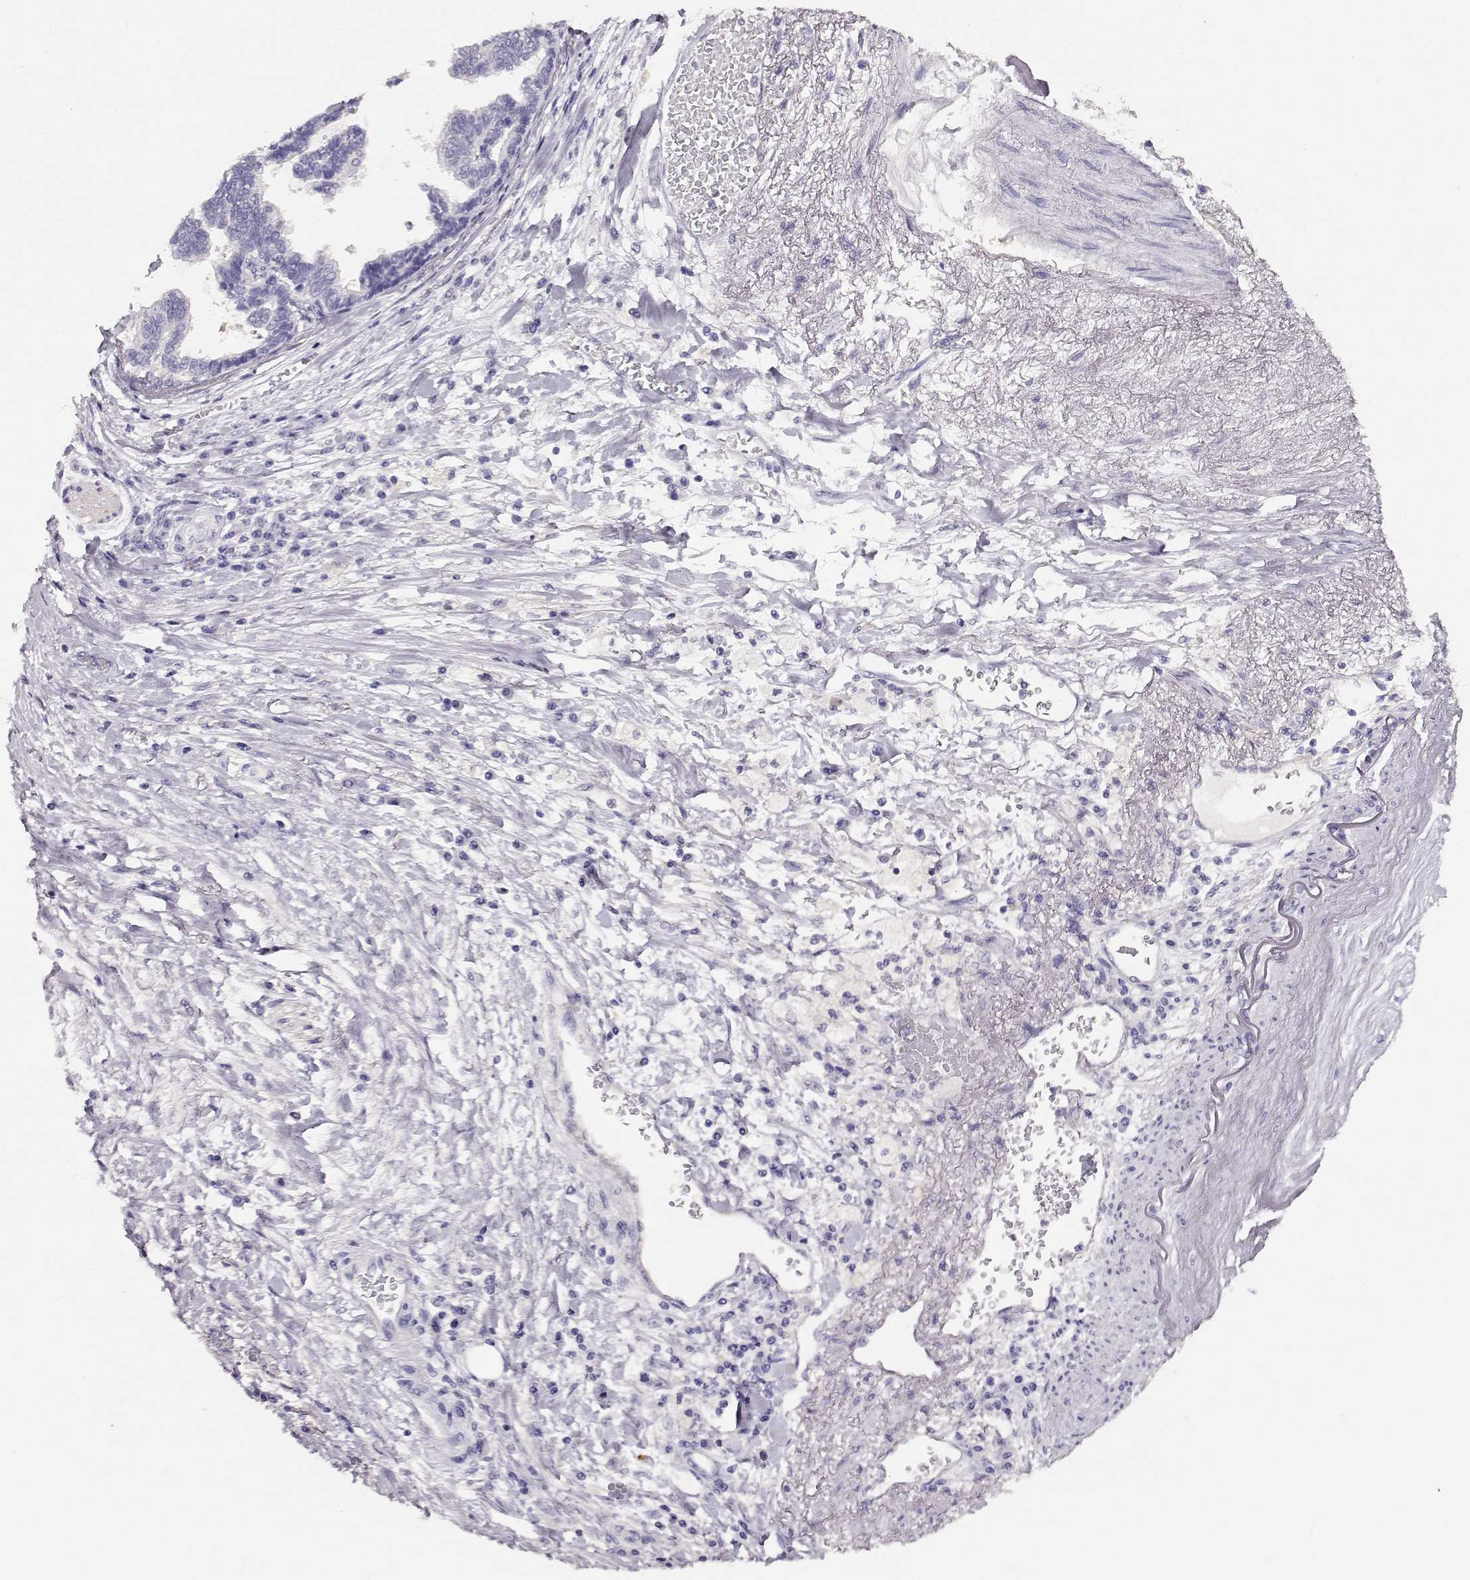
{"staining": {"intensity": "negative", "quantity": "none", "location": "none"}, "tissue": "stomach cancer", "cell_type": "Tumor cells", "image_type": "cancer", "snomed": [{"axis": "morphology", "description": "Adenocarcinoma, NOS"}, {"axis": "topography", "description": "Stomach"}], "caption": "Immunohistochemistry histopathology image of neoplastic tissue: adenocarcinoma (stomach) stained with DAB reveals no significant protein staining in tumor cells.", "gene": "NDRG4", "patient": {"sex": "male", "age": 83}}